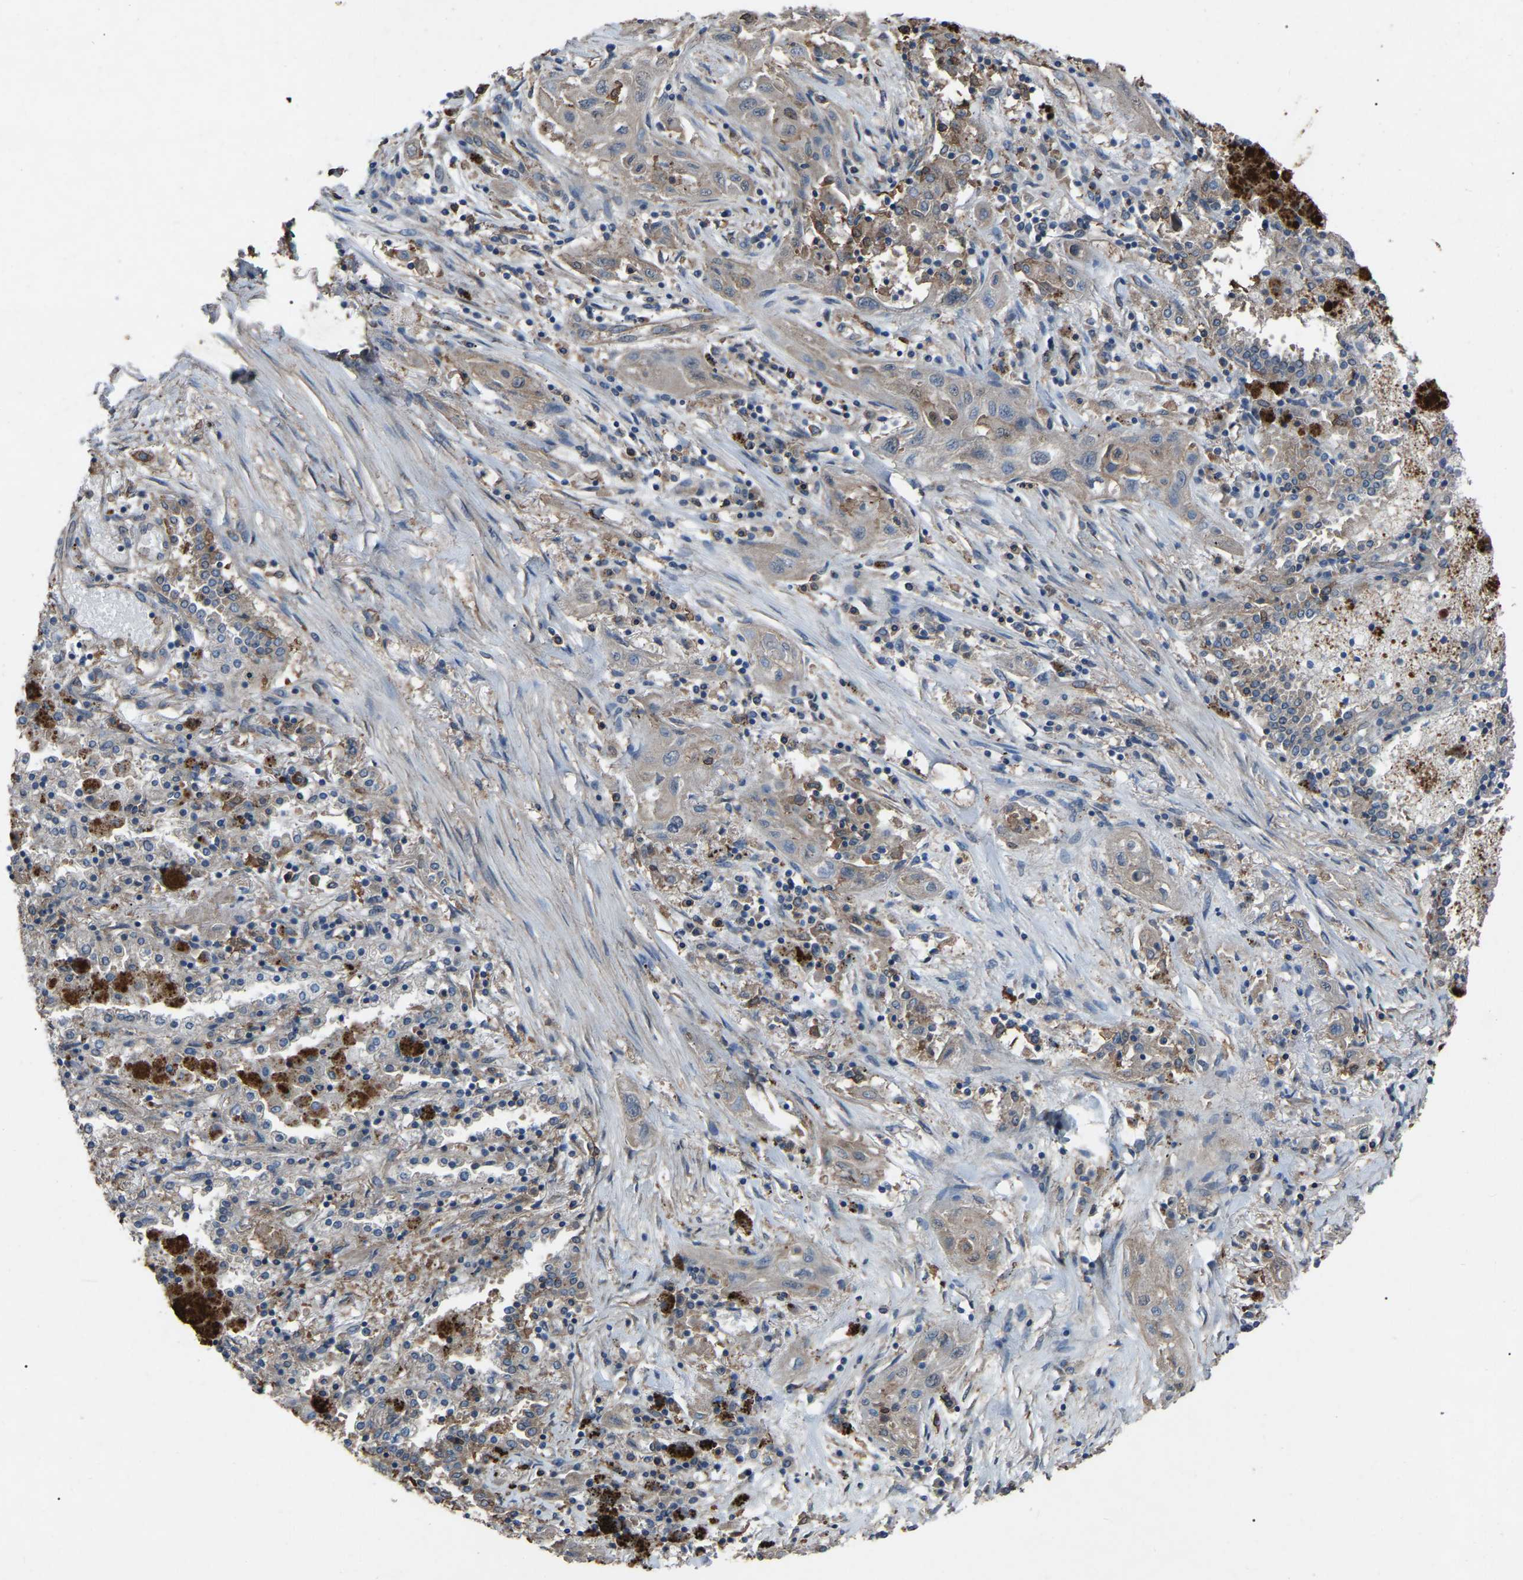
{"staining": {"intensity": "weak", "quantity": ">75%", "location": "cytoplasmic/membranous"}, "tissue": "lung cancer", "cell_type": "Tumor cells", "image_type": "cancer", "snomed": [{"axis": "morphology", "description": "Squamous cell carcinoma, NOS"}, {"axis": "topography", "description": "Lung"}], "caption": "Lung cancer (squamous cell carcinoma) stained for a protein (brown) demonstrates weak cytoplasmic/membranous positive positivity in approximately >75% of tumor cells.", "gene": "AIMP1", "patient": {"sex": "female", "age": 47}}